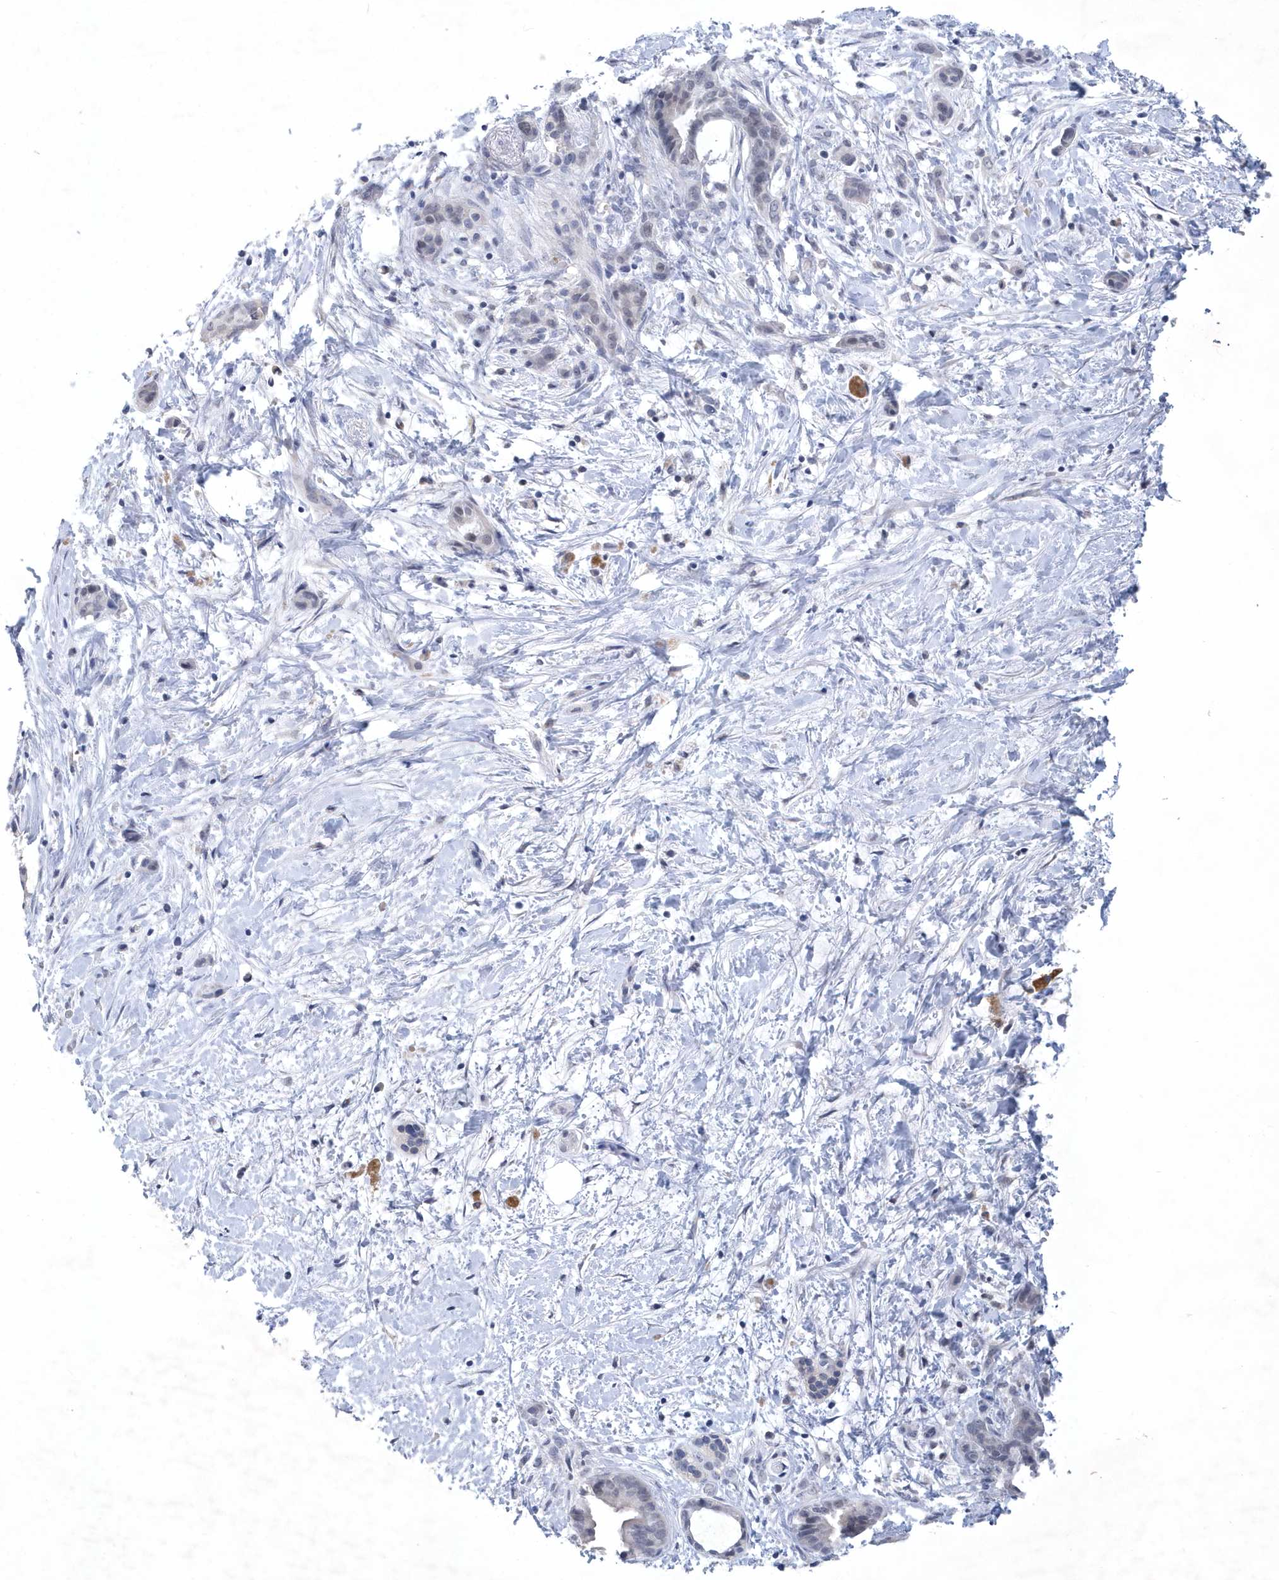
{"staining": {"intensity": "negative", "quantity": "none", "location": "none"}, "tissue": "pancreatic cancer", "cell_type": "Tumor cells", "image_type": "cancer", "snomed": [{"axis": "morphology", "description": "Normal tissue, NOS"}, {"axis": "morphology", "description": "Adenocarcinoma, NOS"}, {"axis": "topography", "description": "Pancreas"}, {"axis": "topography", "description": "Peripheral nerve tissue"}], "caption": "Tumor cells are negative for protein expression in human adenocarcinoma (pancreatic).", "gene": "SRGAP3", "patient": {"sex": "female", "age": 63}}